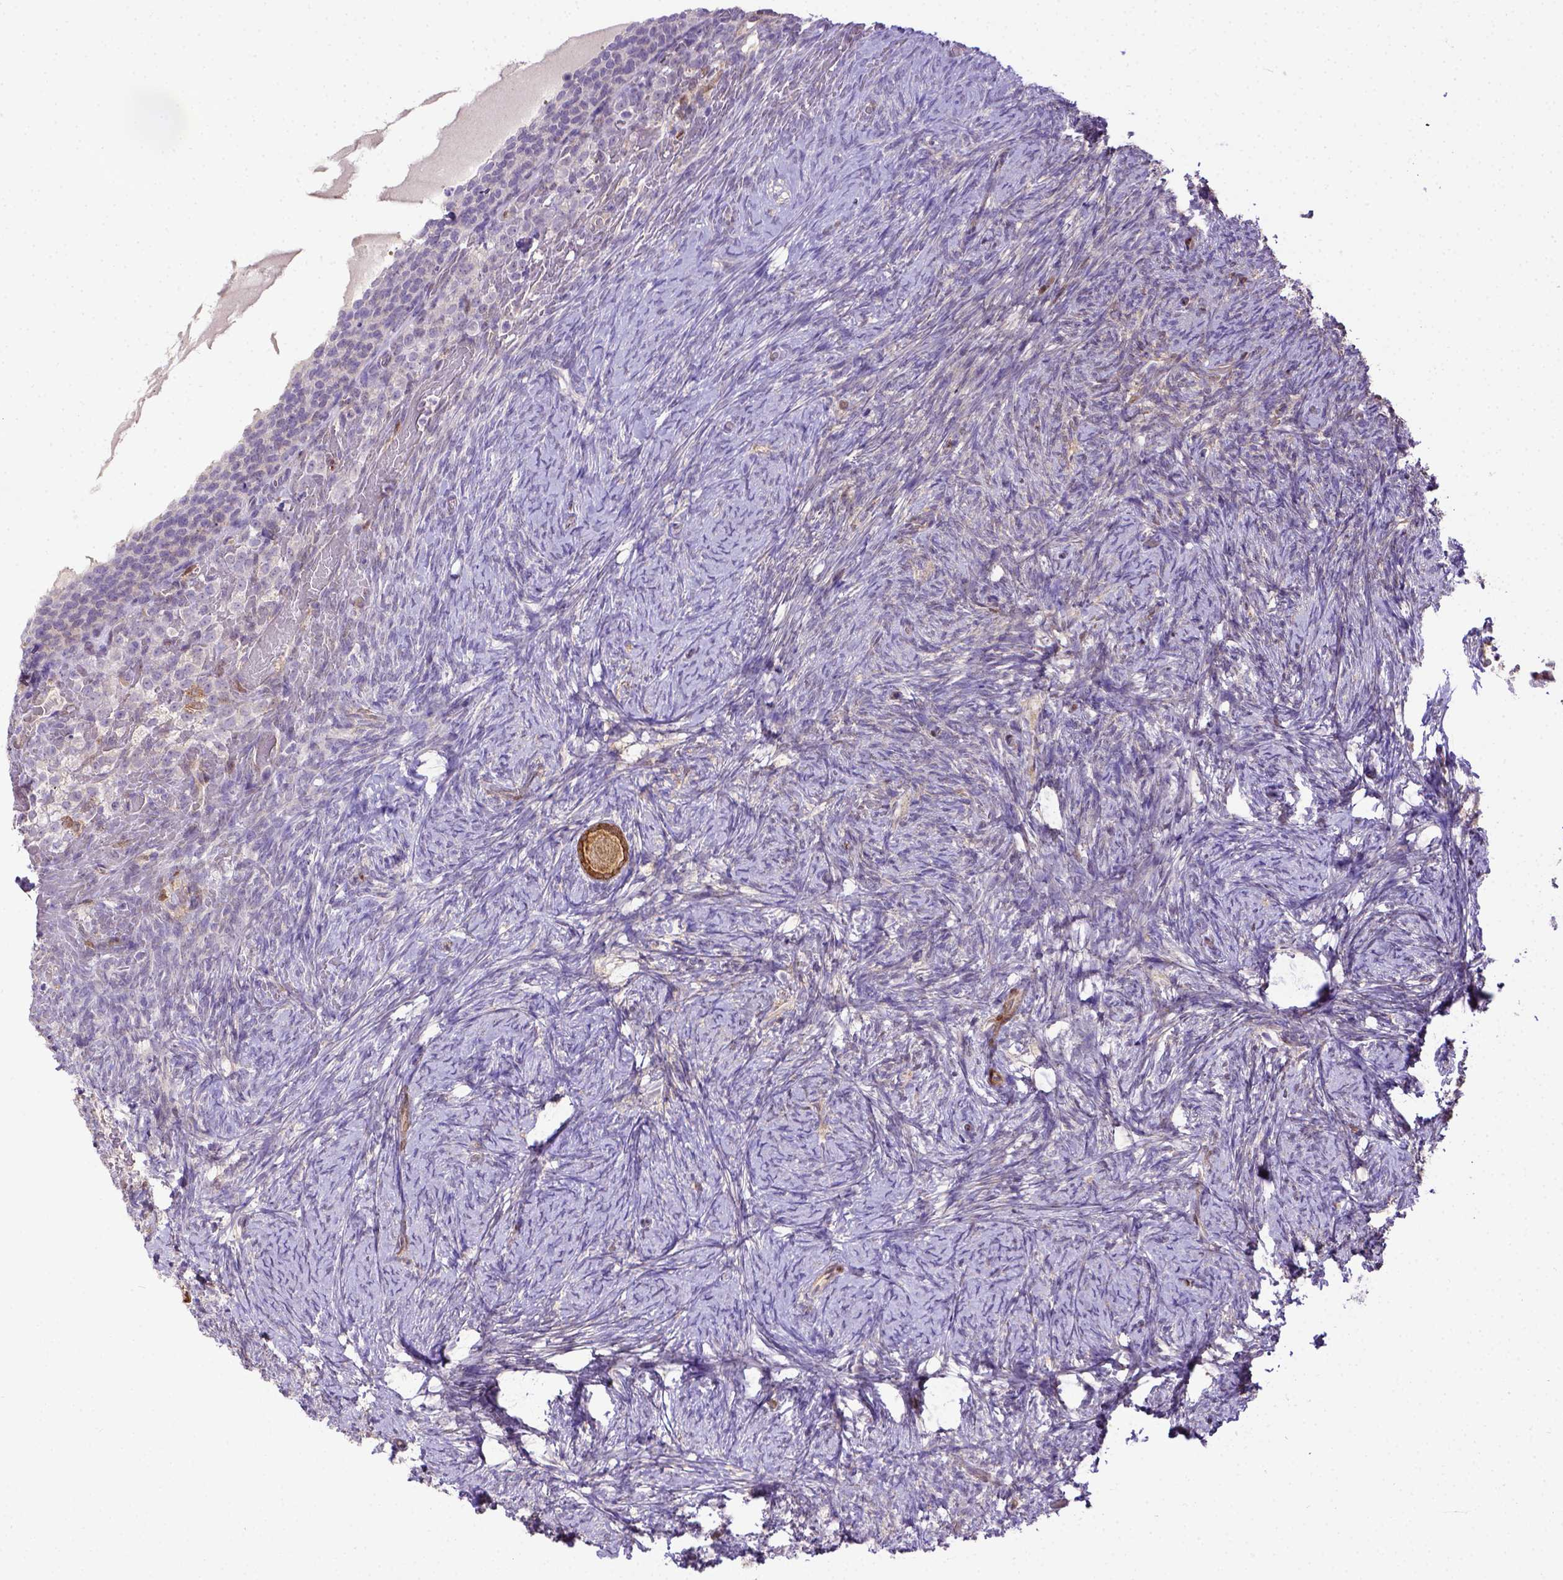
{"staining": {"intensity": "moderate", "quantity": ">75%", "location": "cytoplasmic/membranous"}, "tissue": "ovary", "cell_type": "Follicle cells", "image_type": "normal", "snomed": [{"axis": "morphology", "description": "Normal tissue, NOS"}, {"axis": "topography", "description": "Ovary"}], "caption": "Ovary stained for a protein (brown) reveals moderate cytoplasmic/membranous positive staining in approximately >75% of follicle cells.", "gene": "BTN1A1", "patient": {"sex": "female", "age": 34}}